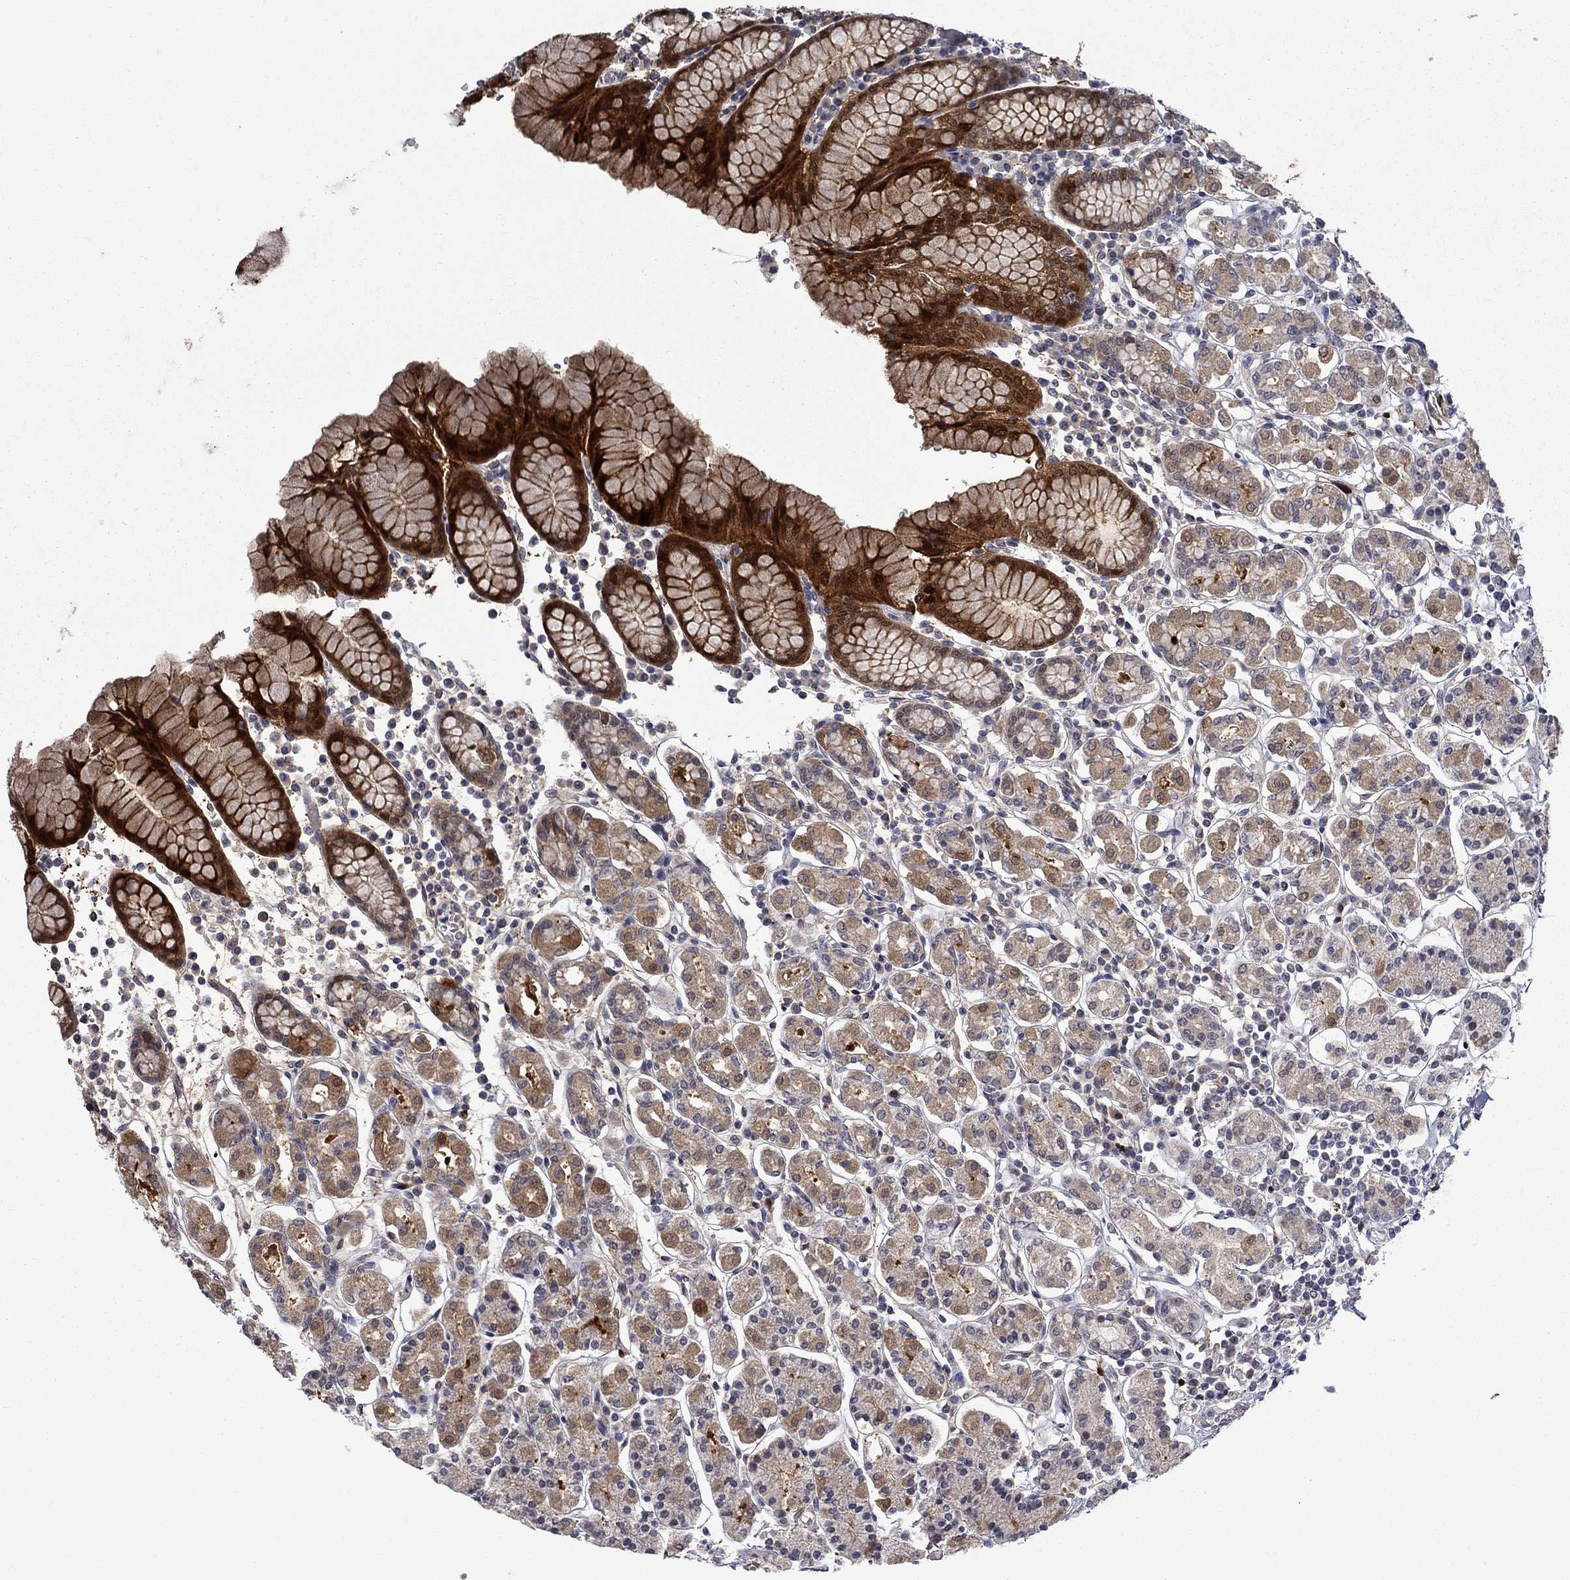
{"staining": {"intensity": "strong", "quantity": "<25%", "location": "cytoplasmic/membranous"}, "tissue": "stomach", "cell_type": "Glandular cells", "image_type": "normal", "snomed": [{"axis": "morphology", "description": "Normal tissue, NOS"}, {"axis": "topography", "description": "Stomach, upper"}, {"axis": "topography", "description": "Stomach"}], "caption": "Unremarkable stomach was stained to show a protein in brown. There is medium levels of strong cytoplasmic/membranous expression in about <25% of glandular cells. Ihc stains the protein in brown and the nuclei are stained blue.", "gene": "CBR1", "patient": {"sex": "male", "age": 62}}